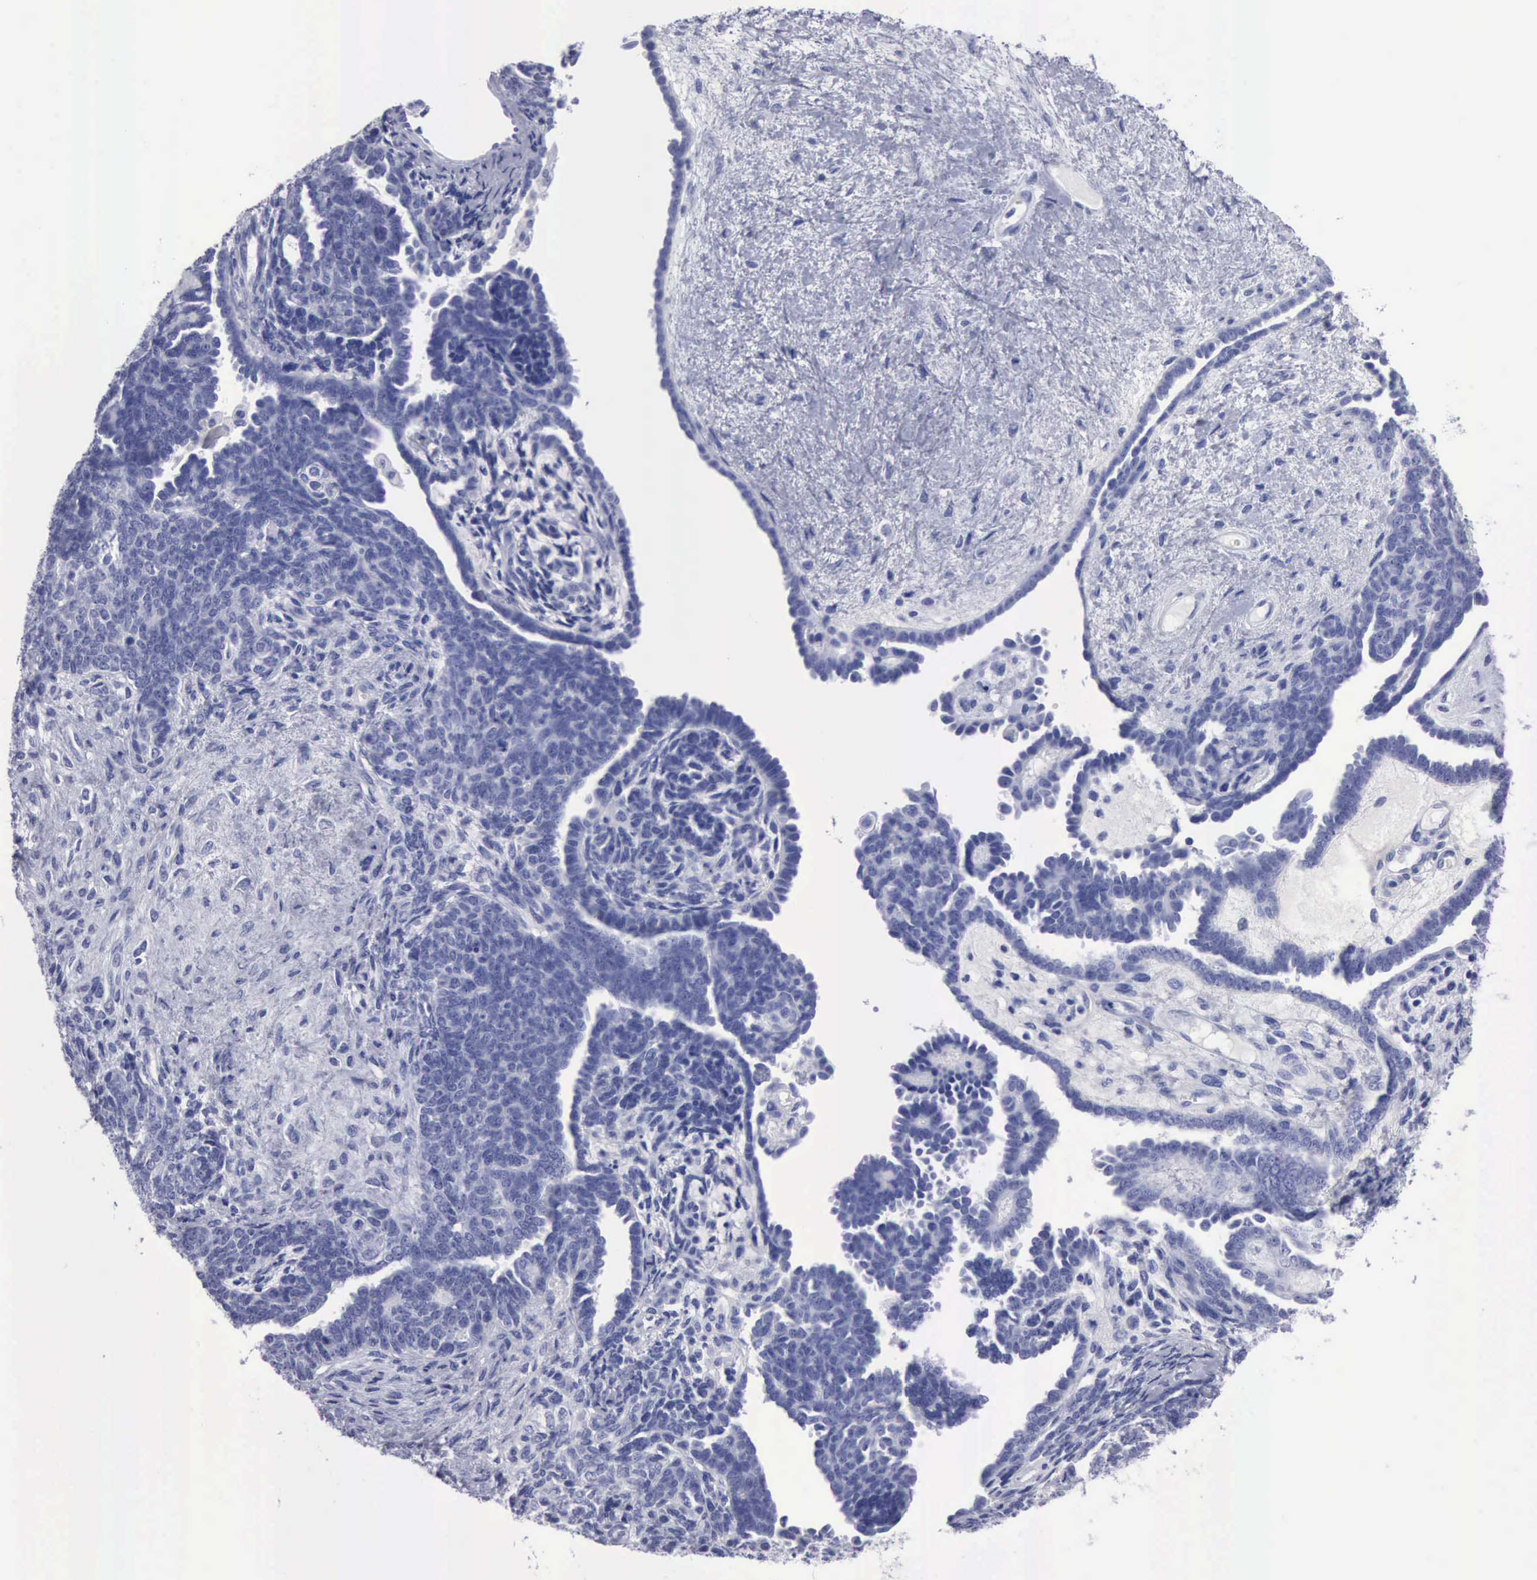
{"staining": {"intensity": "negative", "quantity": "none", "location": "none"}, "tissue": "endometrial cancer", "cell_type": "Tumor cells", "image_type": "cancer", "snomed": [{"axis": "morphology", "description": "Neoplasm, malignant, NOS"}, {"axis": "topography", "description": "Endometrium"}], "caption": "Photomicrograph shows no protein staining in tumor cells of endometrial neoplasm (malignant) tissue.", "gene": "CYP19A1", "patient": {"sex": "female", "age": 74}}